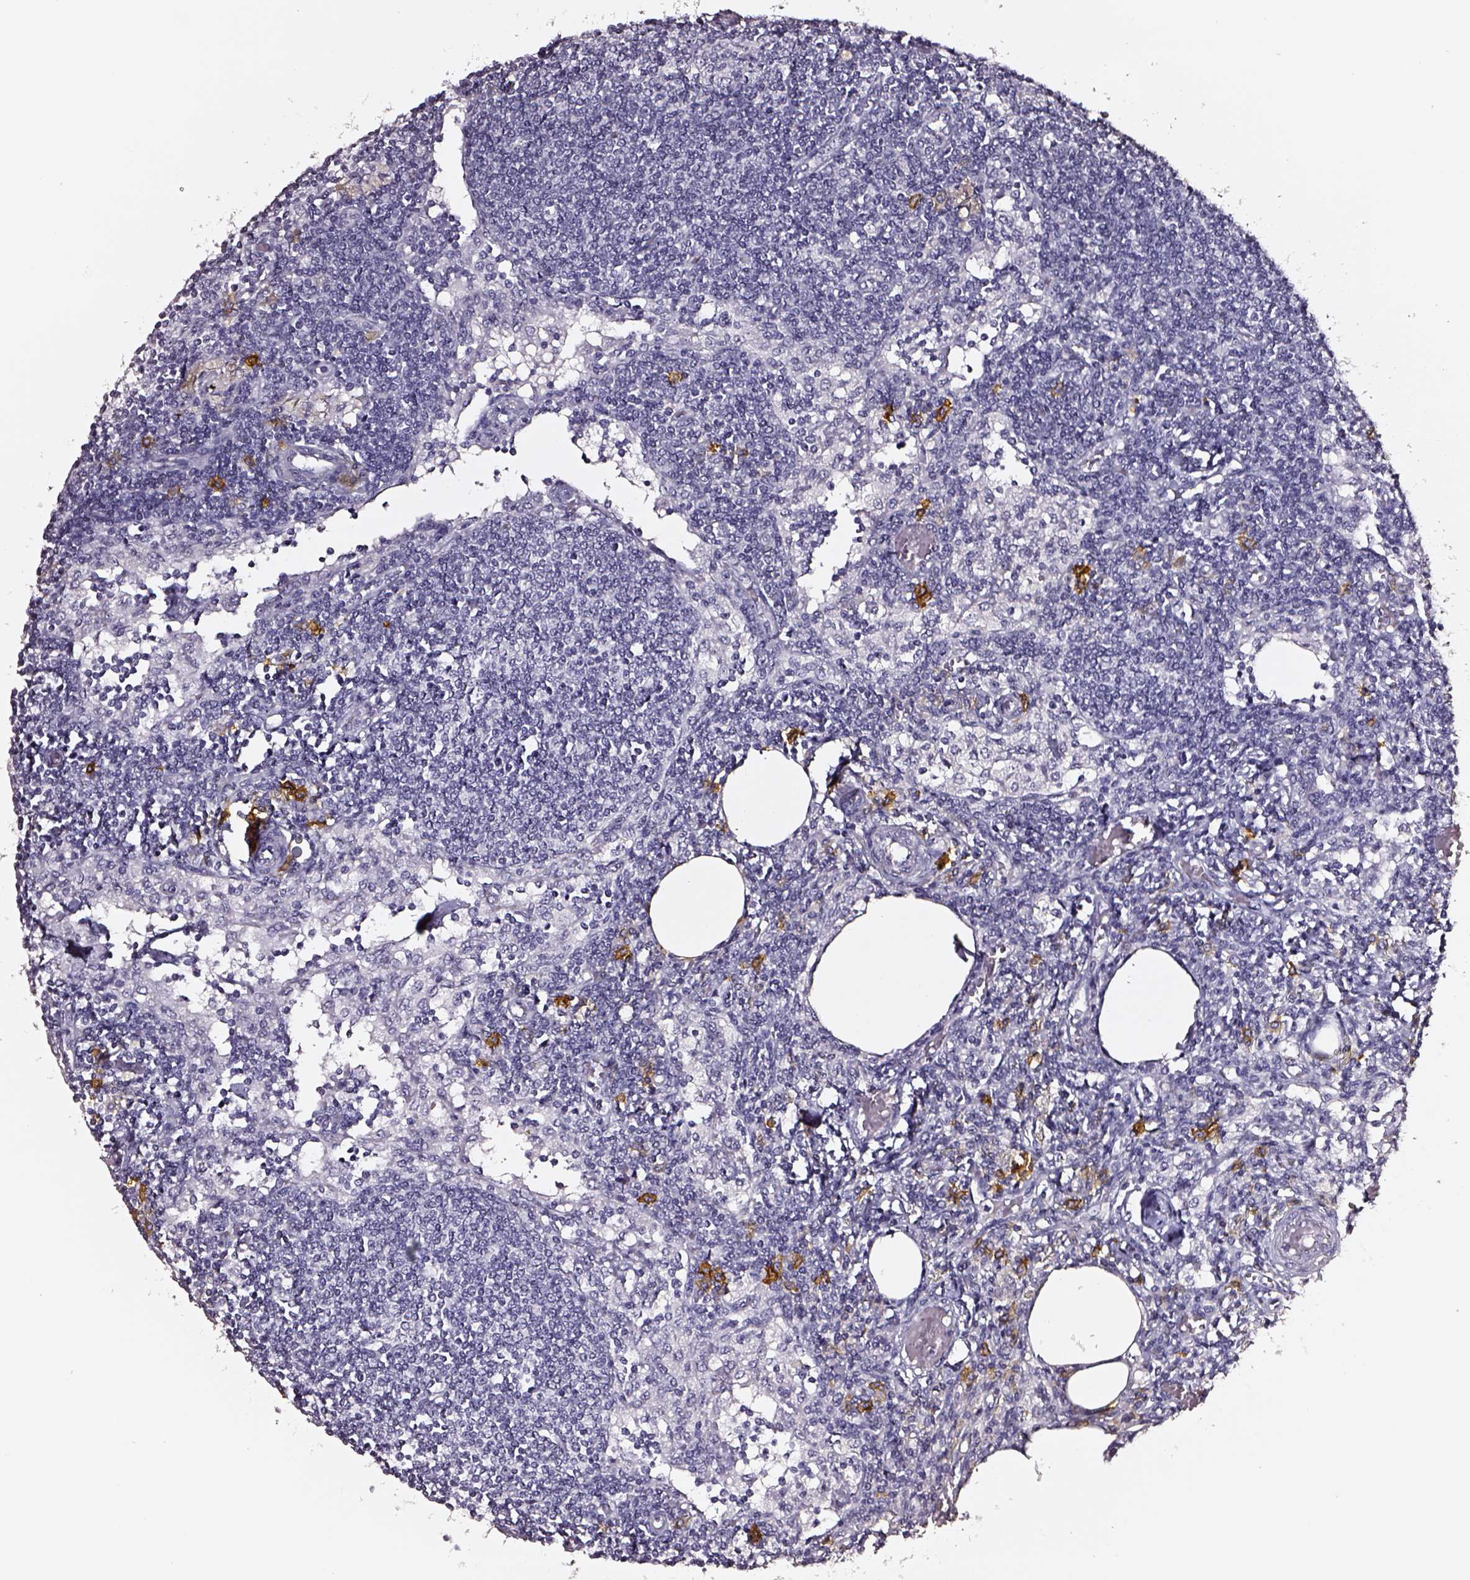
{"staining": {"intensity": "negative", "quantity": "none", "location": "none"}, "tissue": "lymph node", "cell_type": "Germinal center cells", "image_type": "normal", "snomed": [{"axis": "morphology", "description": "Normal tissue, NOS"}, {"axis": "topography", "description": "Lymph node"}], "caption": "The micrograph shows no staining of germinal center cells in benign lymph node. (Brightfield microscopy of DAB immunohistochemistry at high magnification).", "gene": "DPEP1", "patient": {"sex": "female", "age": 69}}